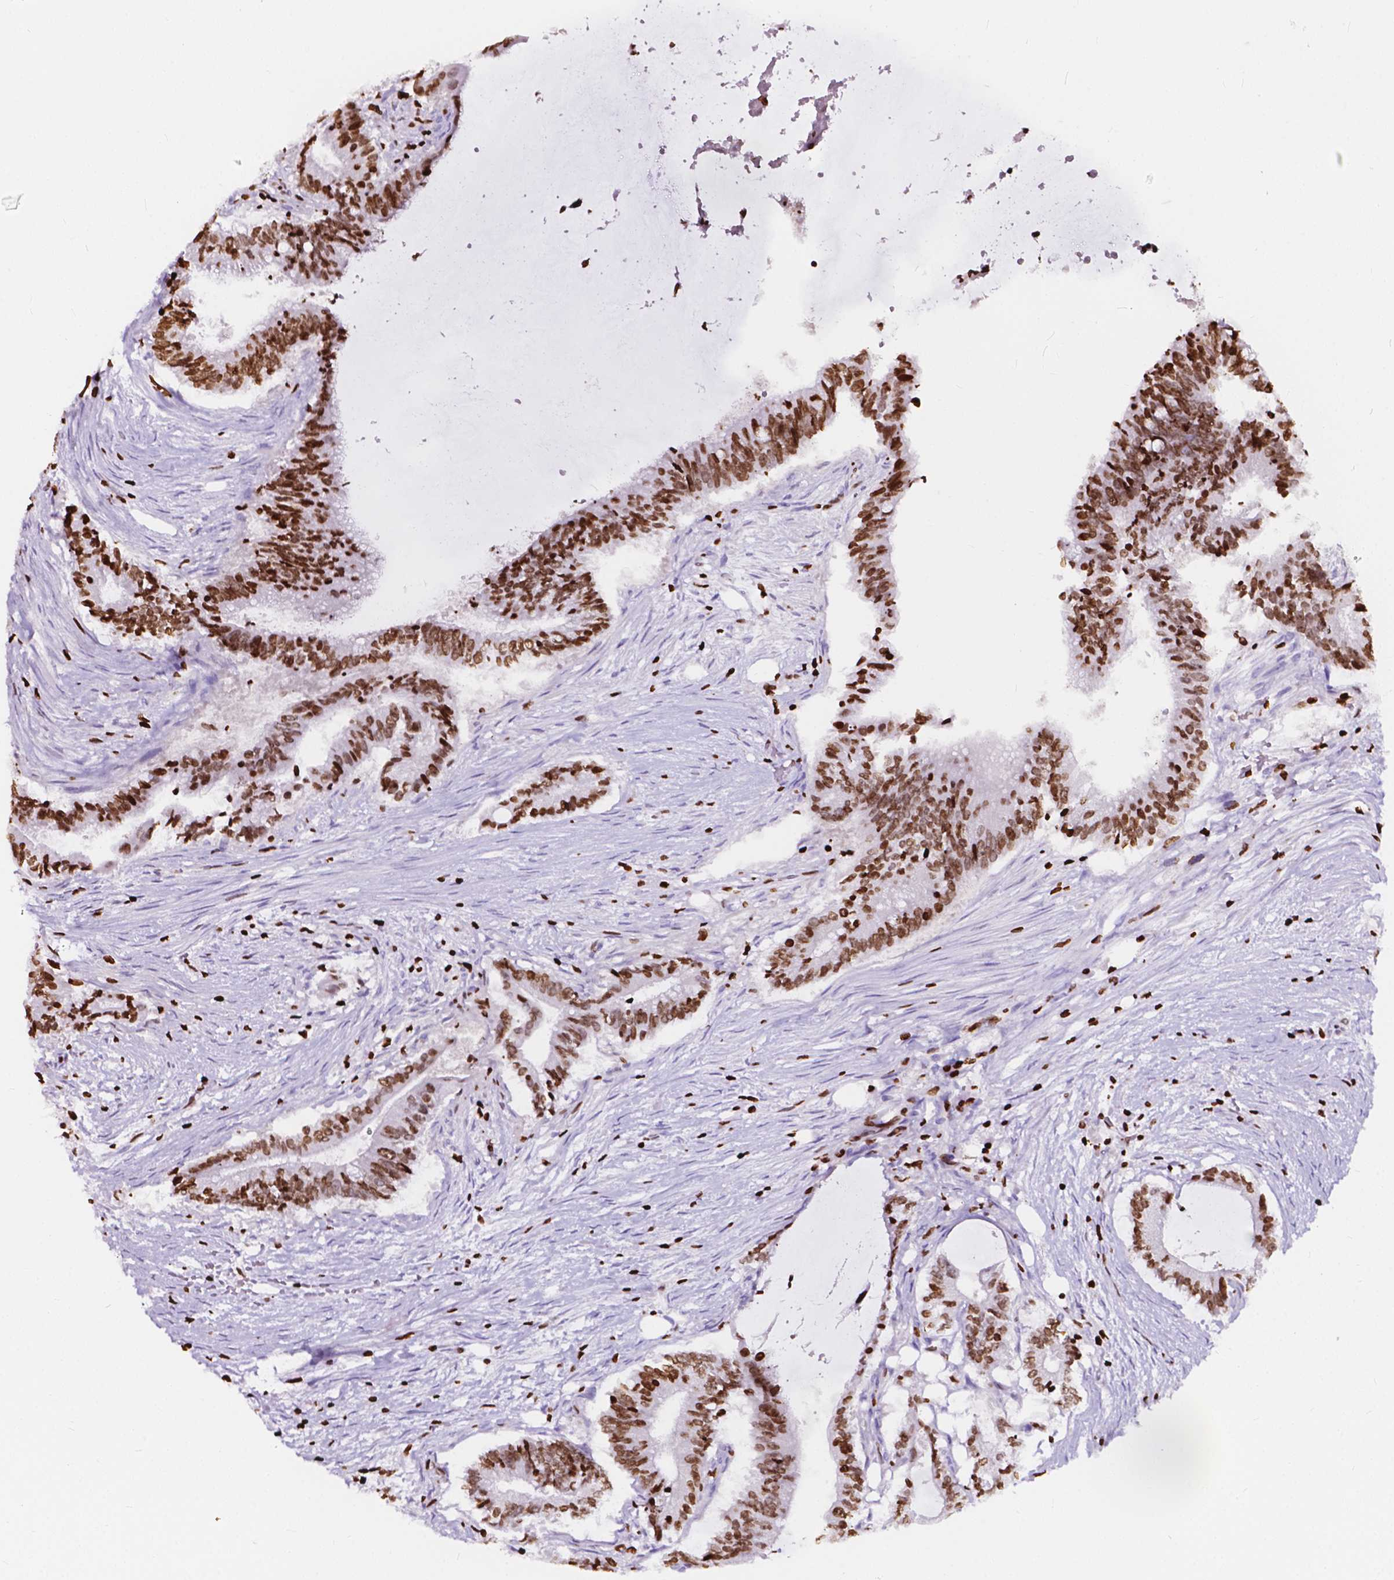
{"staining": {"intensity": "strong", "quantity": ">75%", "location": "nuclear"}, "tissue": "colorectal cancer", "cell_type": "Tumor cells", "image_type": "cancer", "snomed": [{"axis": "morphology", "description": "Adenocarcinoma, NOS"}, {"axis": "topography", "description": "Colon"}], "caption": "Colorectal cancer stained for a protein exhibits strong nuclear positivity in tumor cells.", "gene": "CBY3", "patient": {"sex": "female", "age": 43}}